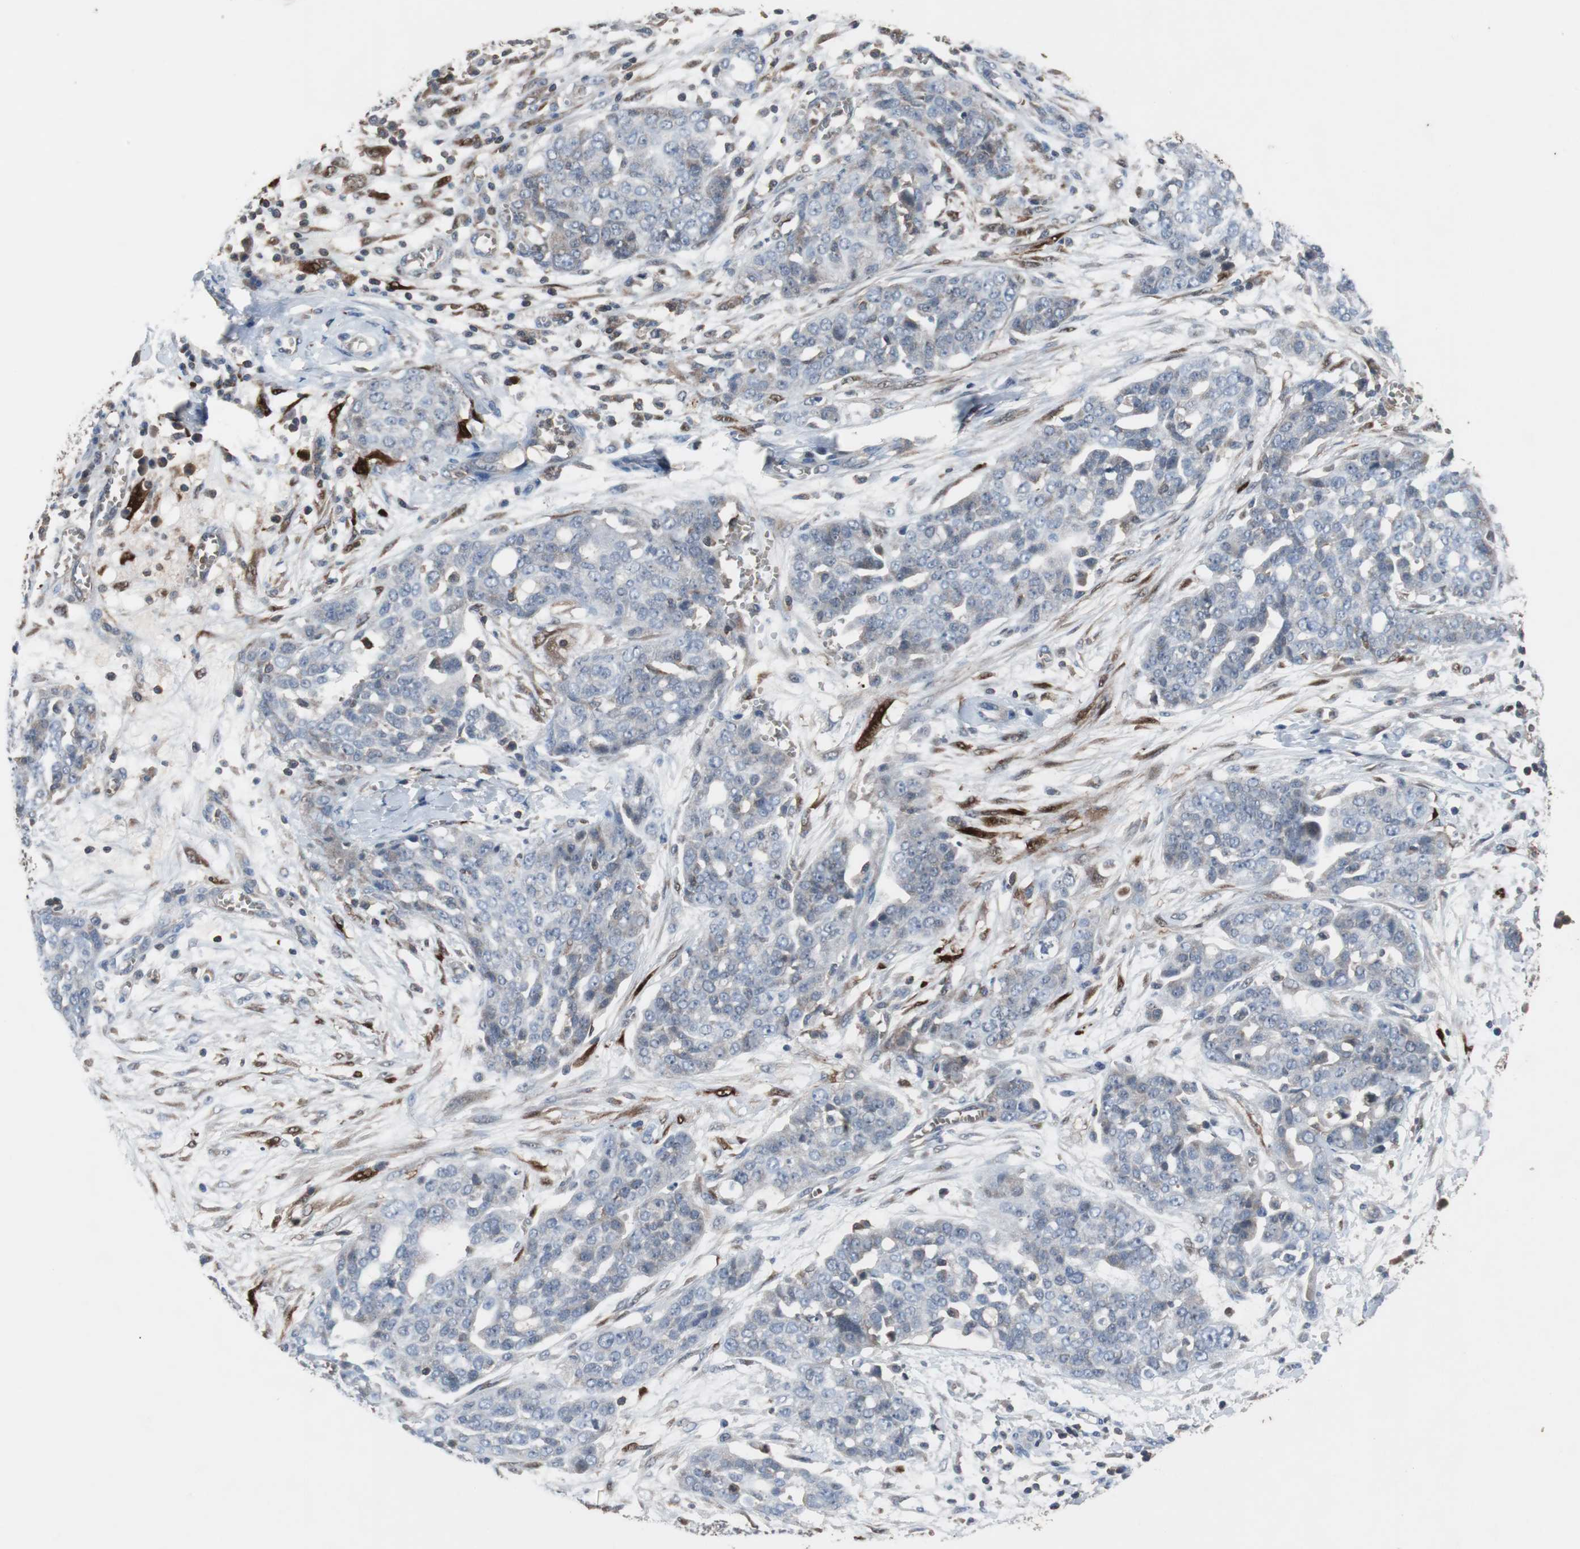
{"staining": {"intensity": "negative", "quantity": "none", "location": "none"}, "tissue": "ovarian cancer", "cell_type": "Tumor cells", "image_type": "cancer", "snomed": [{"axis": "morphology", "description": "Cystadenocarcinoma, serous, NOS"}, {"axis": "topography", "description": "Soft tissue"}, {"axis": "topography", "description": "Ovary"}], "caption": "Immunohistochemistry histopathology image of neoplastic tissue: serous cystadenocarcinoma (ovarian) stained with DAB (3,3'-diaminobenzidine) reveals no significant protein positivity in tumor cells.", "gene": "CALB2", "patient": {"sex": "female", "age": 57}}